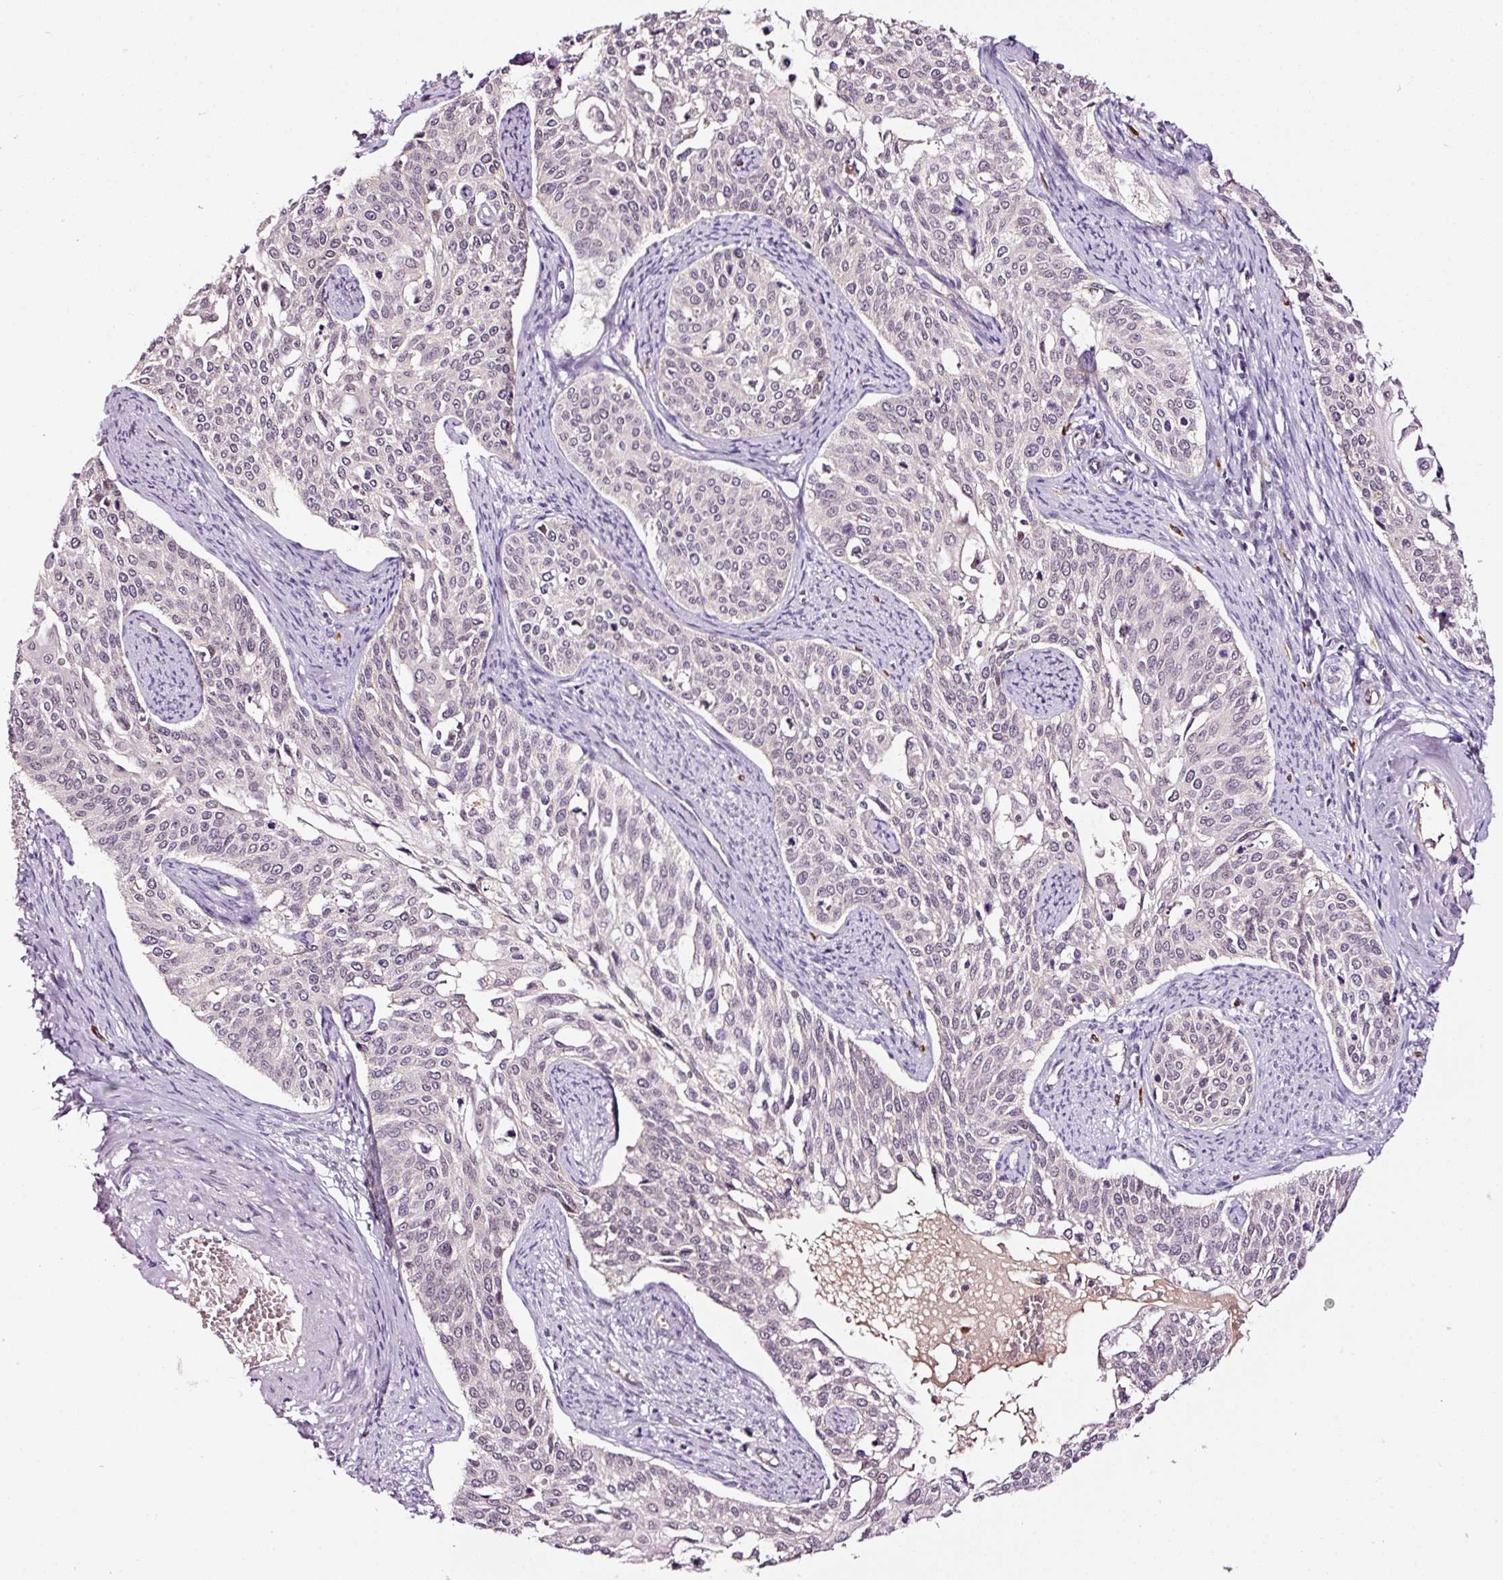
{"staining": {"intensity": "negative", "quantity": "none", "location": "none"}, "tissue": "cervical cancer", "cell_type": "Tumor cells", "image_type": "cancer", "snomed": [{"axis": "morphology", "description": "Squamous cell carcinoma, NOS"}, {"axis": "topography", "description": "Cervix"}], "caption": "DAB immunohistochemical staining of cervical cancer (squamous cell carcinoma) displays no significant positivity in tumor cells.", "gene": "ABCB4", "patient": {"sex": "female", "age": 44}}